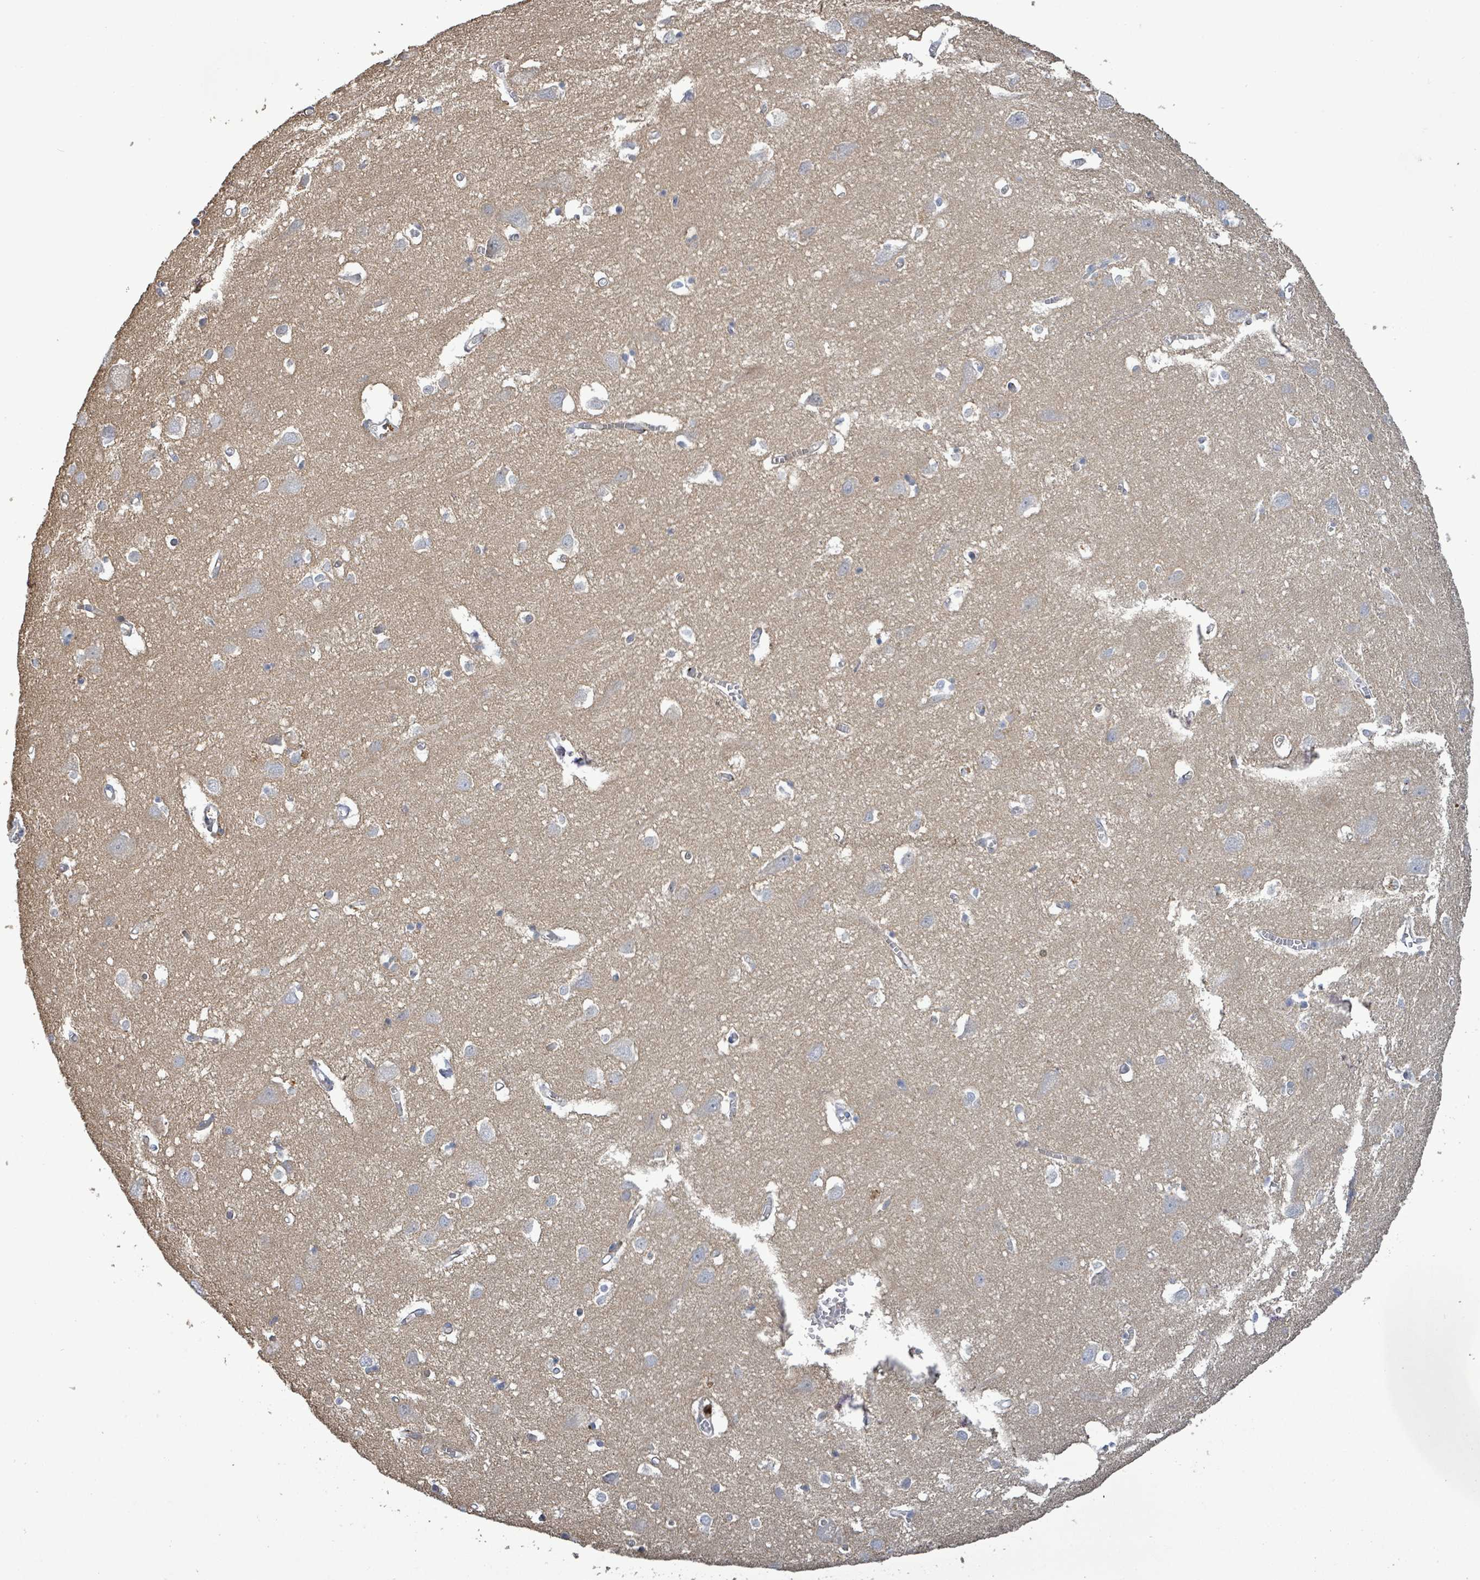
{"staining": {"intensity": "negative", "quantity": "none", "location": "none"}, "tissue": "cerebral cortex", "cell_type": "Endothelial cells", "image_type": "normal", "snomed": [{"axis": "morphology", "description": "Normal tissue, NOS"}, {"axis": "topography", "description": "Cerebral cortex"}], "caption": "Immunohistochemistry (IHC) of benign human cerebral cortex shows no staining in endothelial cells.", "gene": "HRAS", "patient": {"sex": "male", "age": 70}}